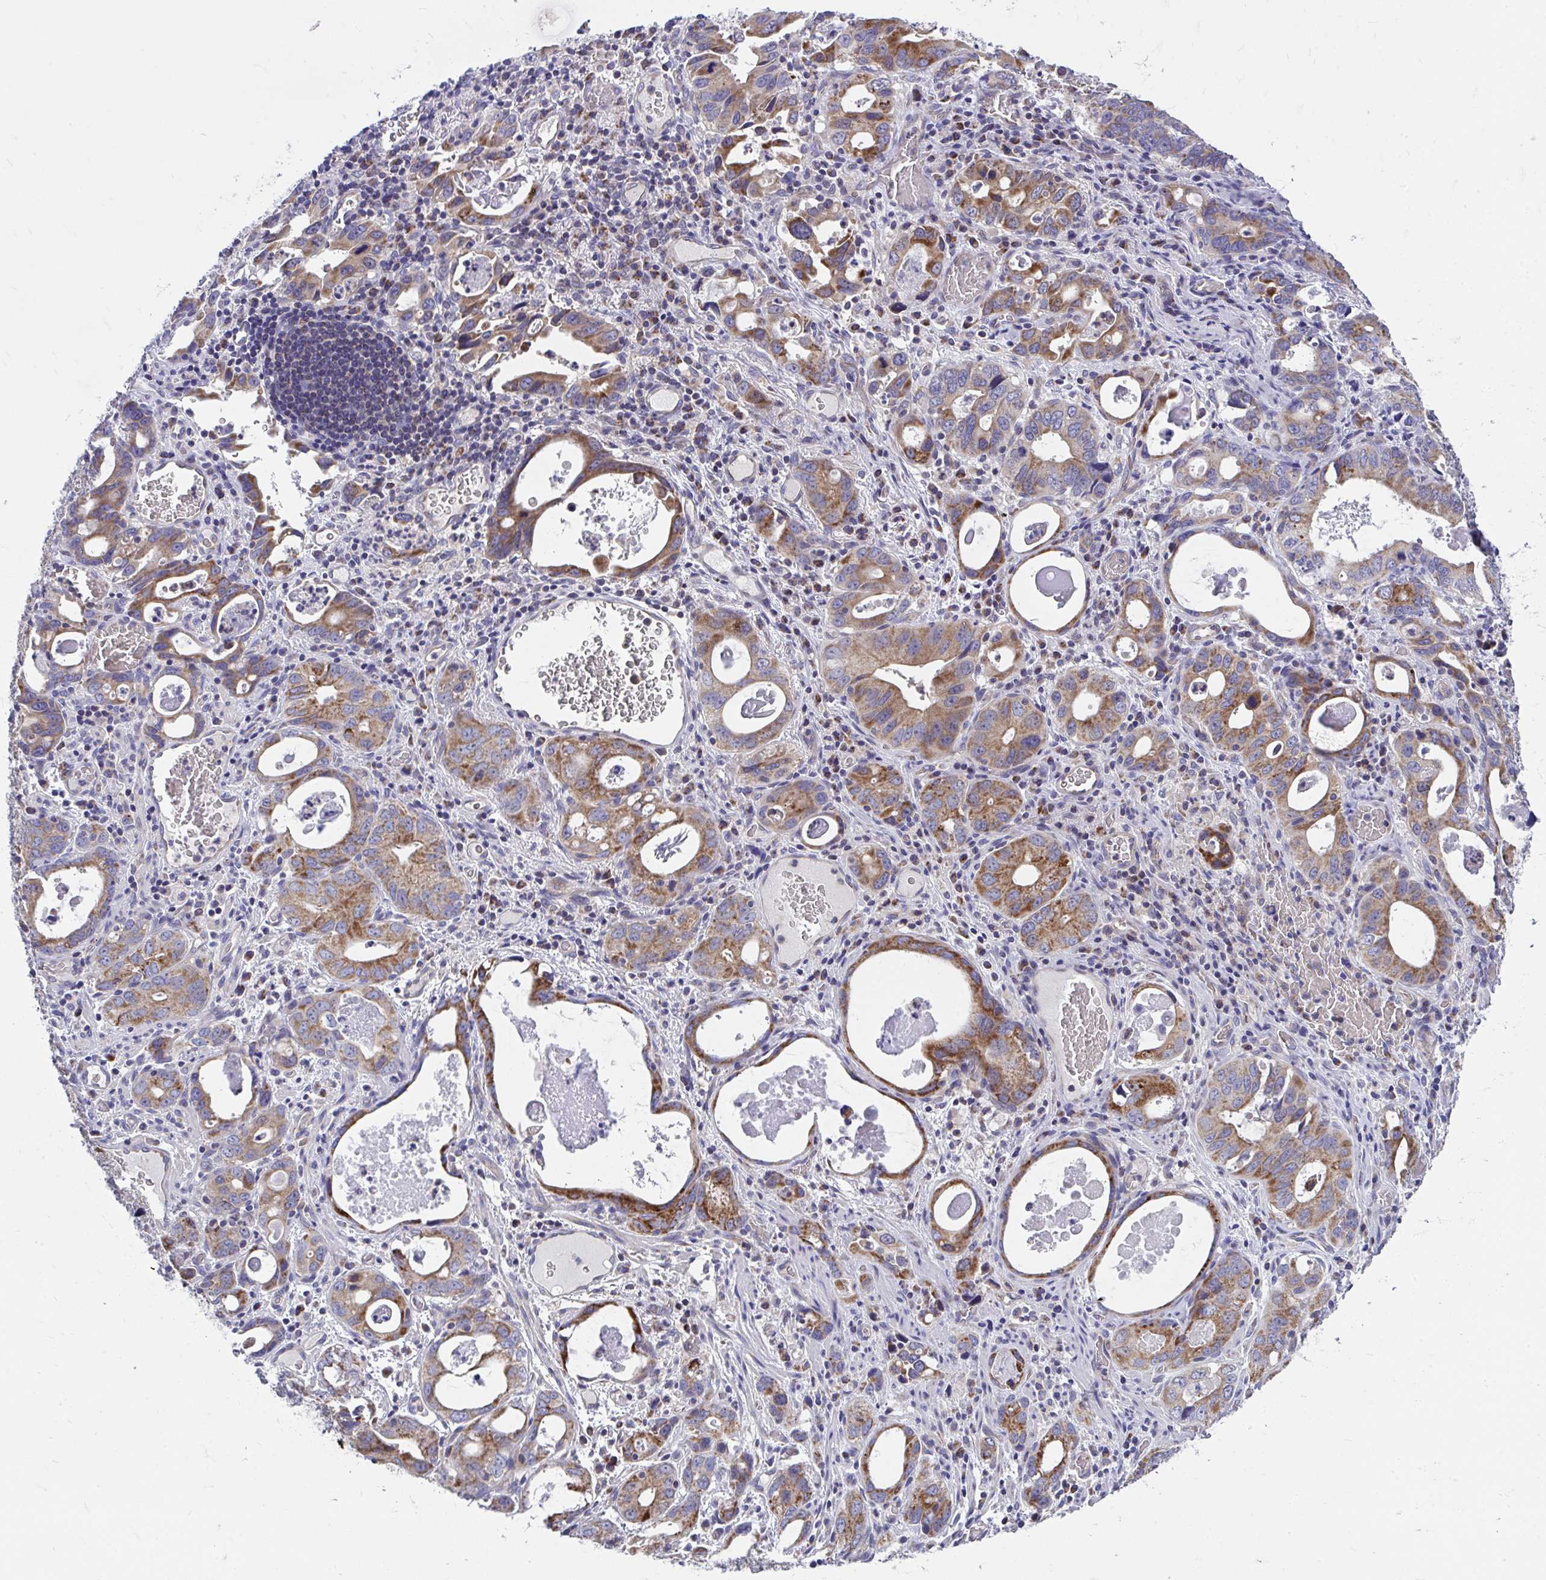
{"staining": {"intensity": "strong", "quantity": "25%-75%", "location": "cytoplasmic/membranous"}, "tissue": "stomach cancer", "cell_type": "Tumor cells", "image_type": "cancer", "snomed": [{"axis": "morphology", "description": "Adenocarcinoma, NOS"}, {"axis": "topography", "description": "Stomach, upper"}], "caption": "Immunohistochemical staining of human adenocarcinoma (stomach) demonstrates high levels of strong cytoplasmic/membranous positivity in approximately 25%-75% of tumor cells.", "gene": "FHIP1B", "patient": {"sex": "male", "age": 74}}